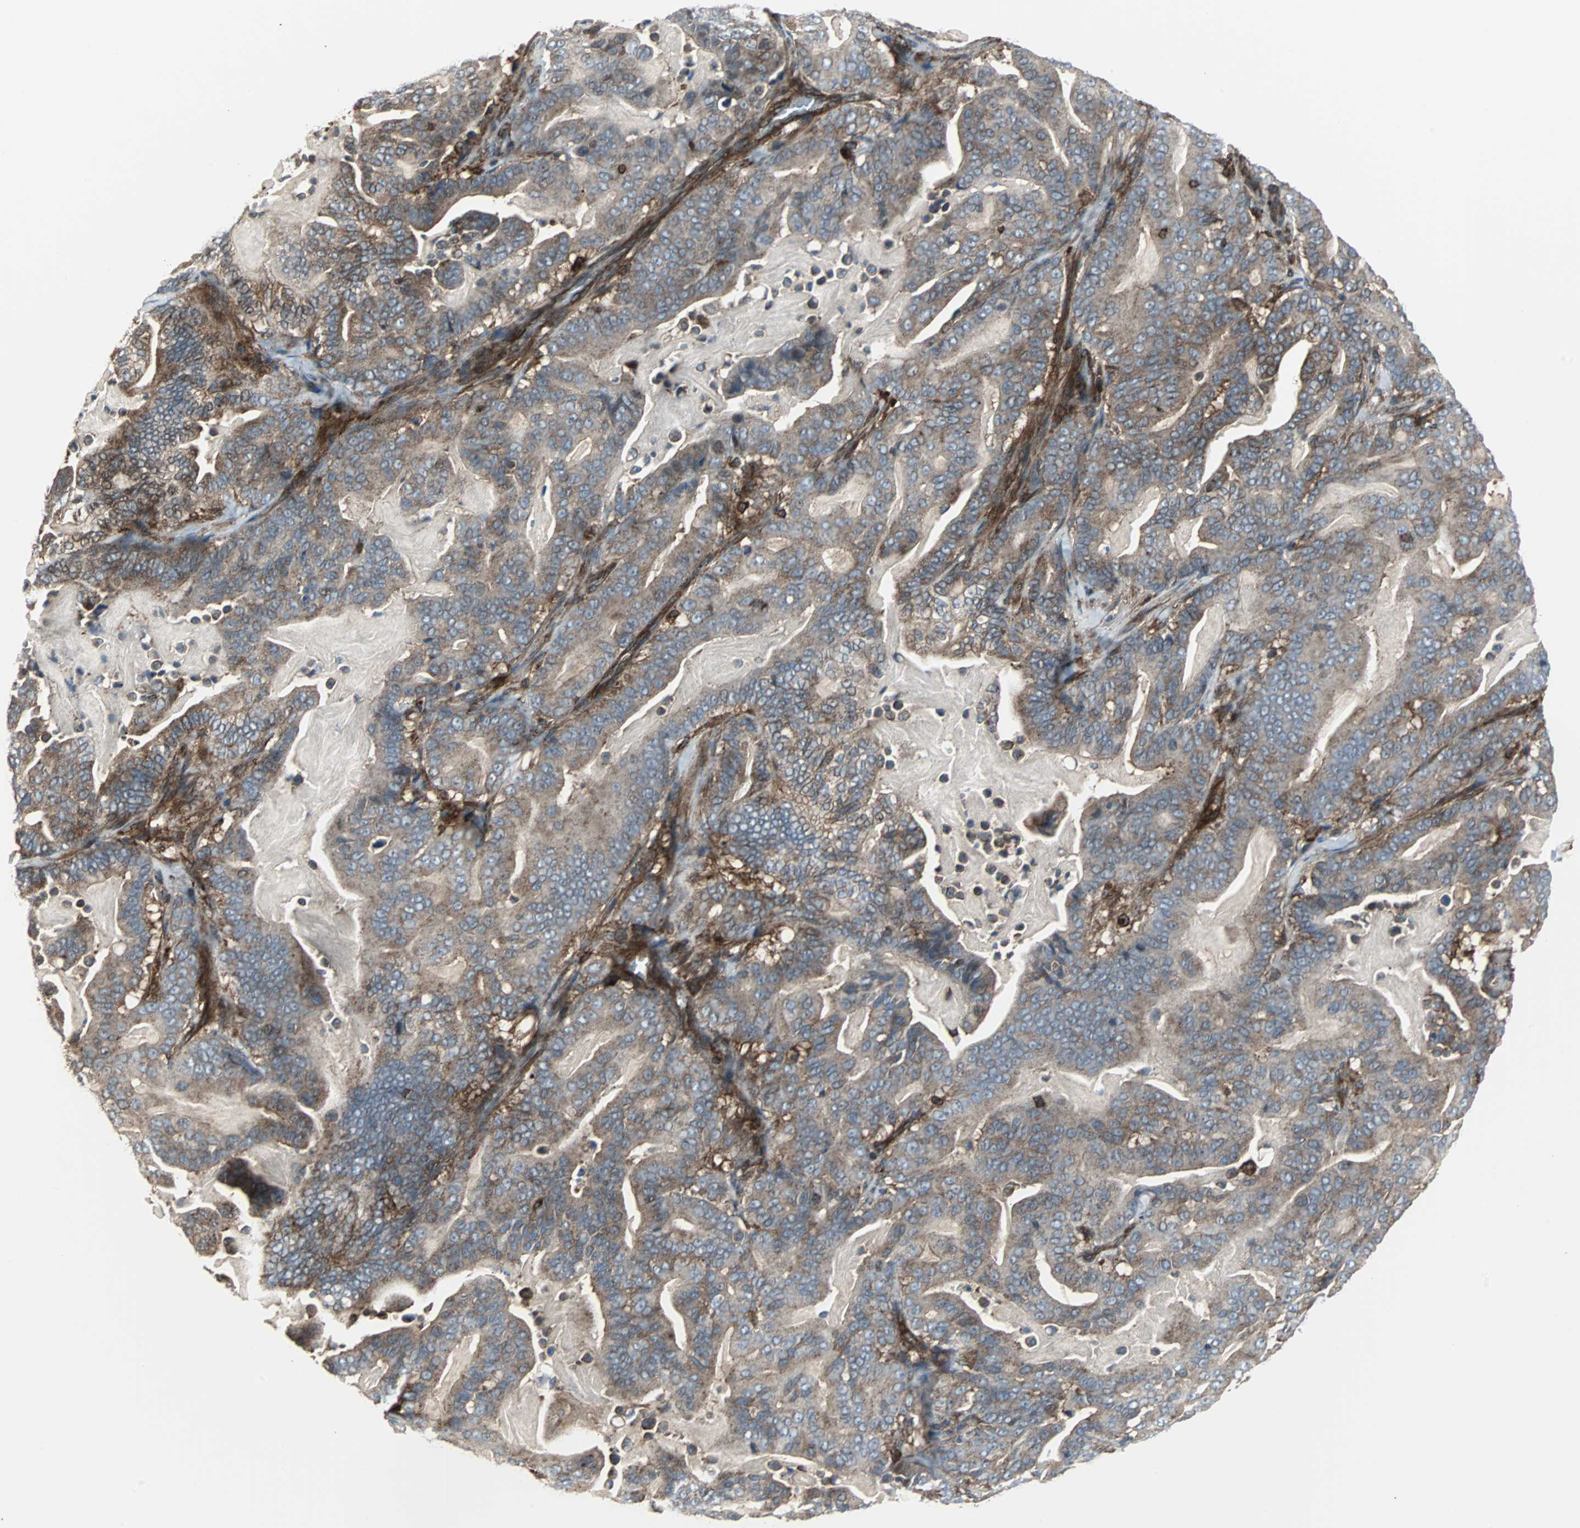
{"staining": {"intensity": "moderate", "quantity": ">75%", "location": "cytoplasmic/membranous"}, "tissue": "pancreatic cancer", "cell_type": "Tumor cells", "image_type": "cancer", "snomed": [{"axis": "morphology", "description": "Adenocarcinoma, NOS"}, {"axis": "topography", "description": "Pancreas"}], "caption": "IHC (DAB (3,3'-diaminobenzidine)) staining of human adenocarcinoma (pancreatic) displays moderate cytoplasmic/membranous protein staining in approximately >75% of tumor cells.", "gene": "RELA", "patient": {"sex": "male", "age": 63}}